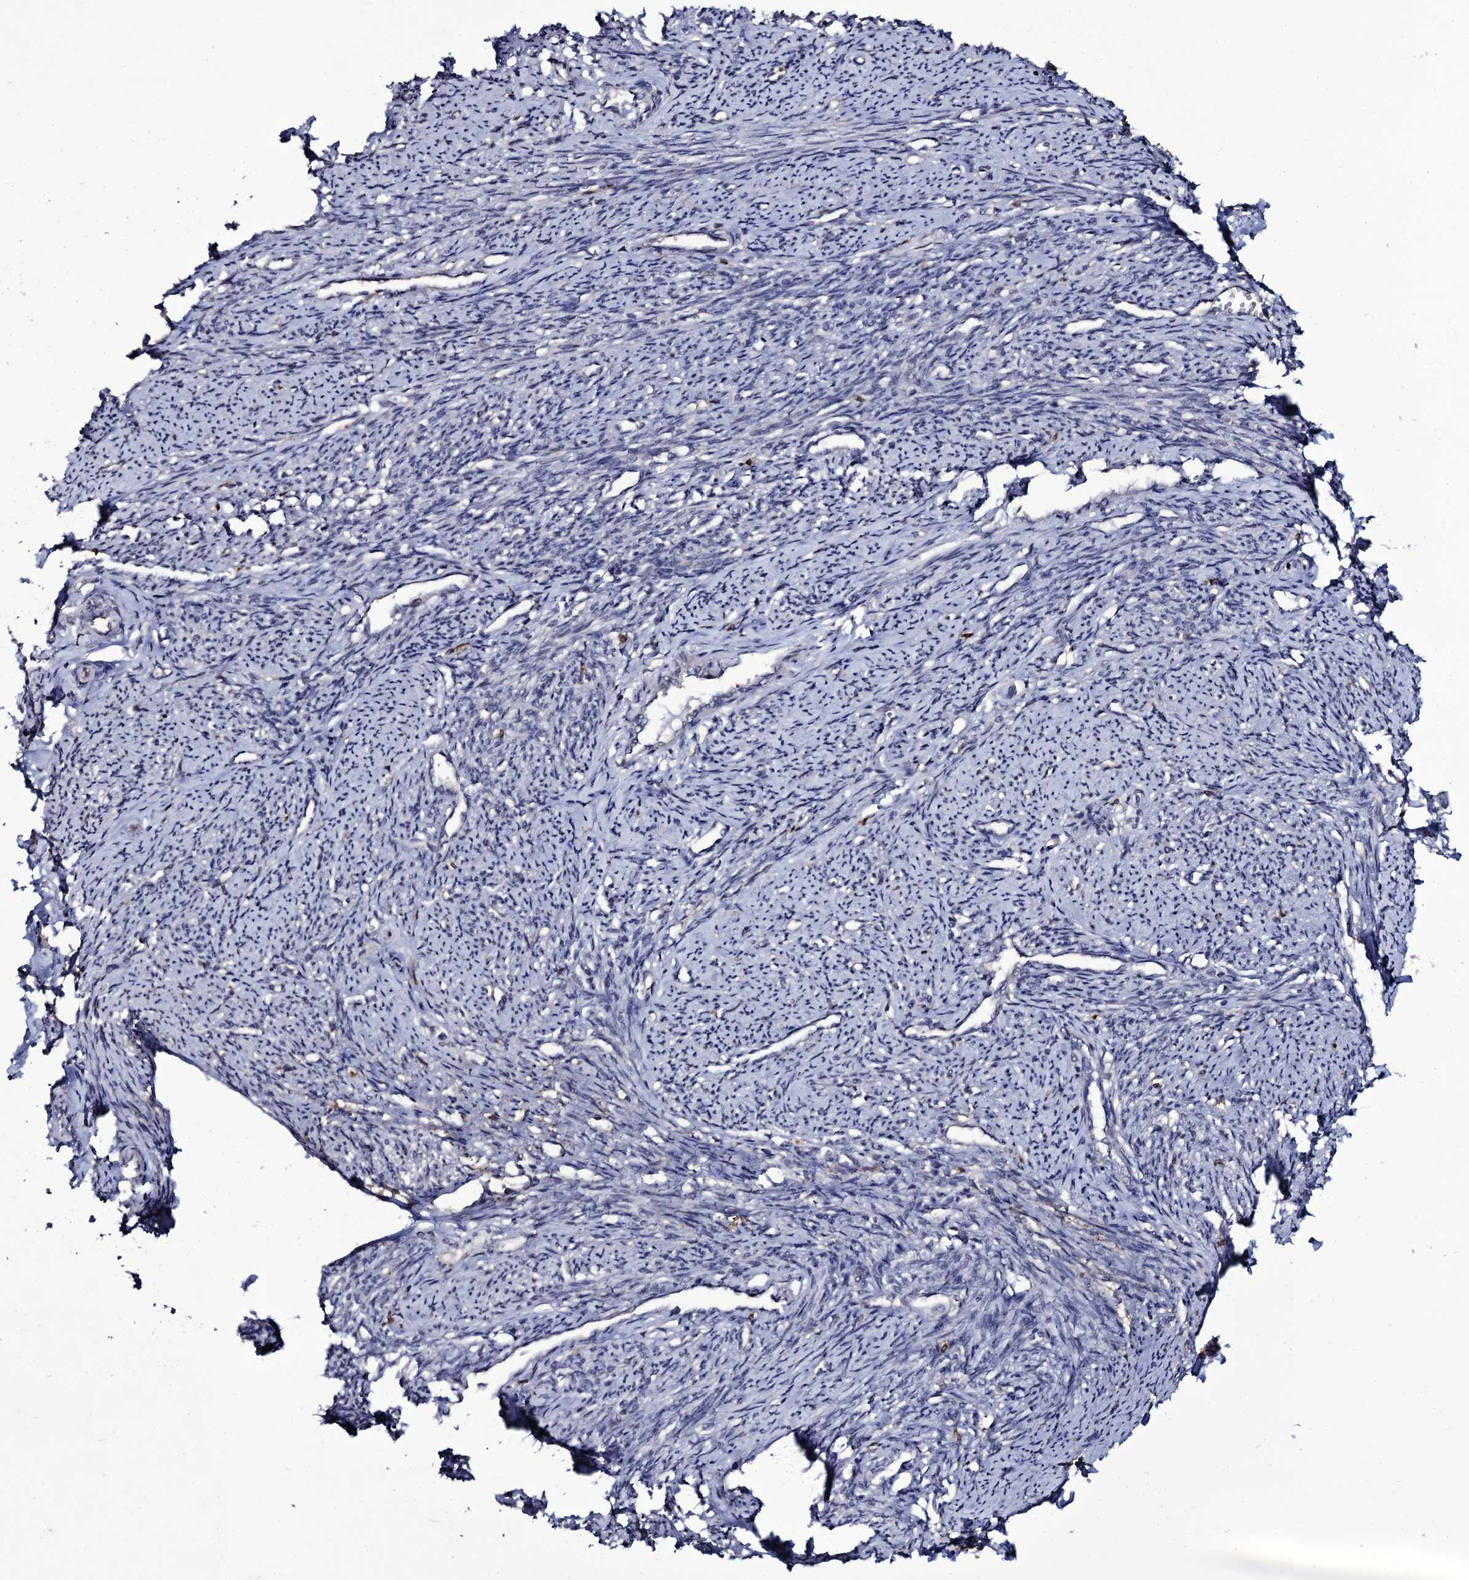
{"staining": {"intensity": "weak", "quantity": "<25%", "location": "cytoplasmic/membranous"}, "tissue": "smooth muscle", "cell_type": "Smooth muscle cells", "image_type": "normal", "snomed": [{"axis": "morphology", "description": "Normal tissue, NOS"}, {"axis": "topography", "description": "Smooth muscle"}, {"axis": "topography", "description": "Uterus"}], "caption": "Human smooth muscle stained for a protein using IHC shows no positivity in smooth muscle cells.", "gene": "TTC23", "patient": {"sex": "female", "age": 59}}